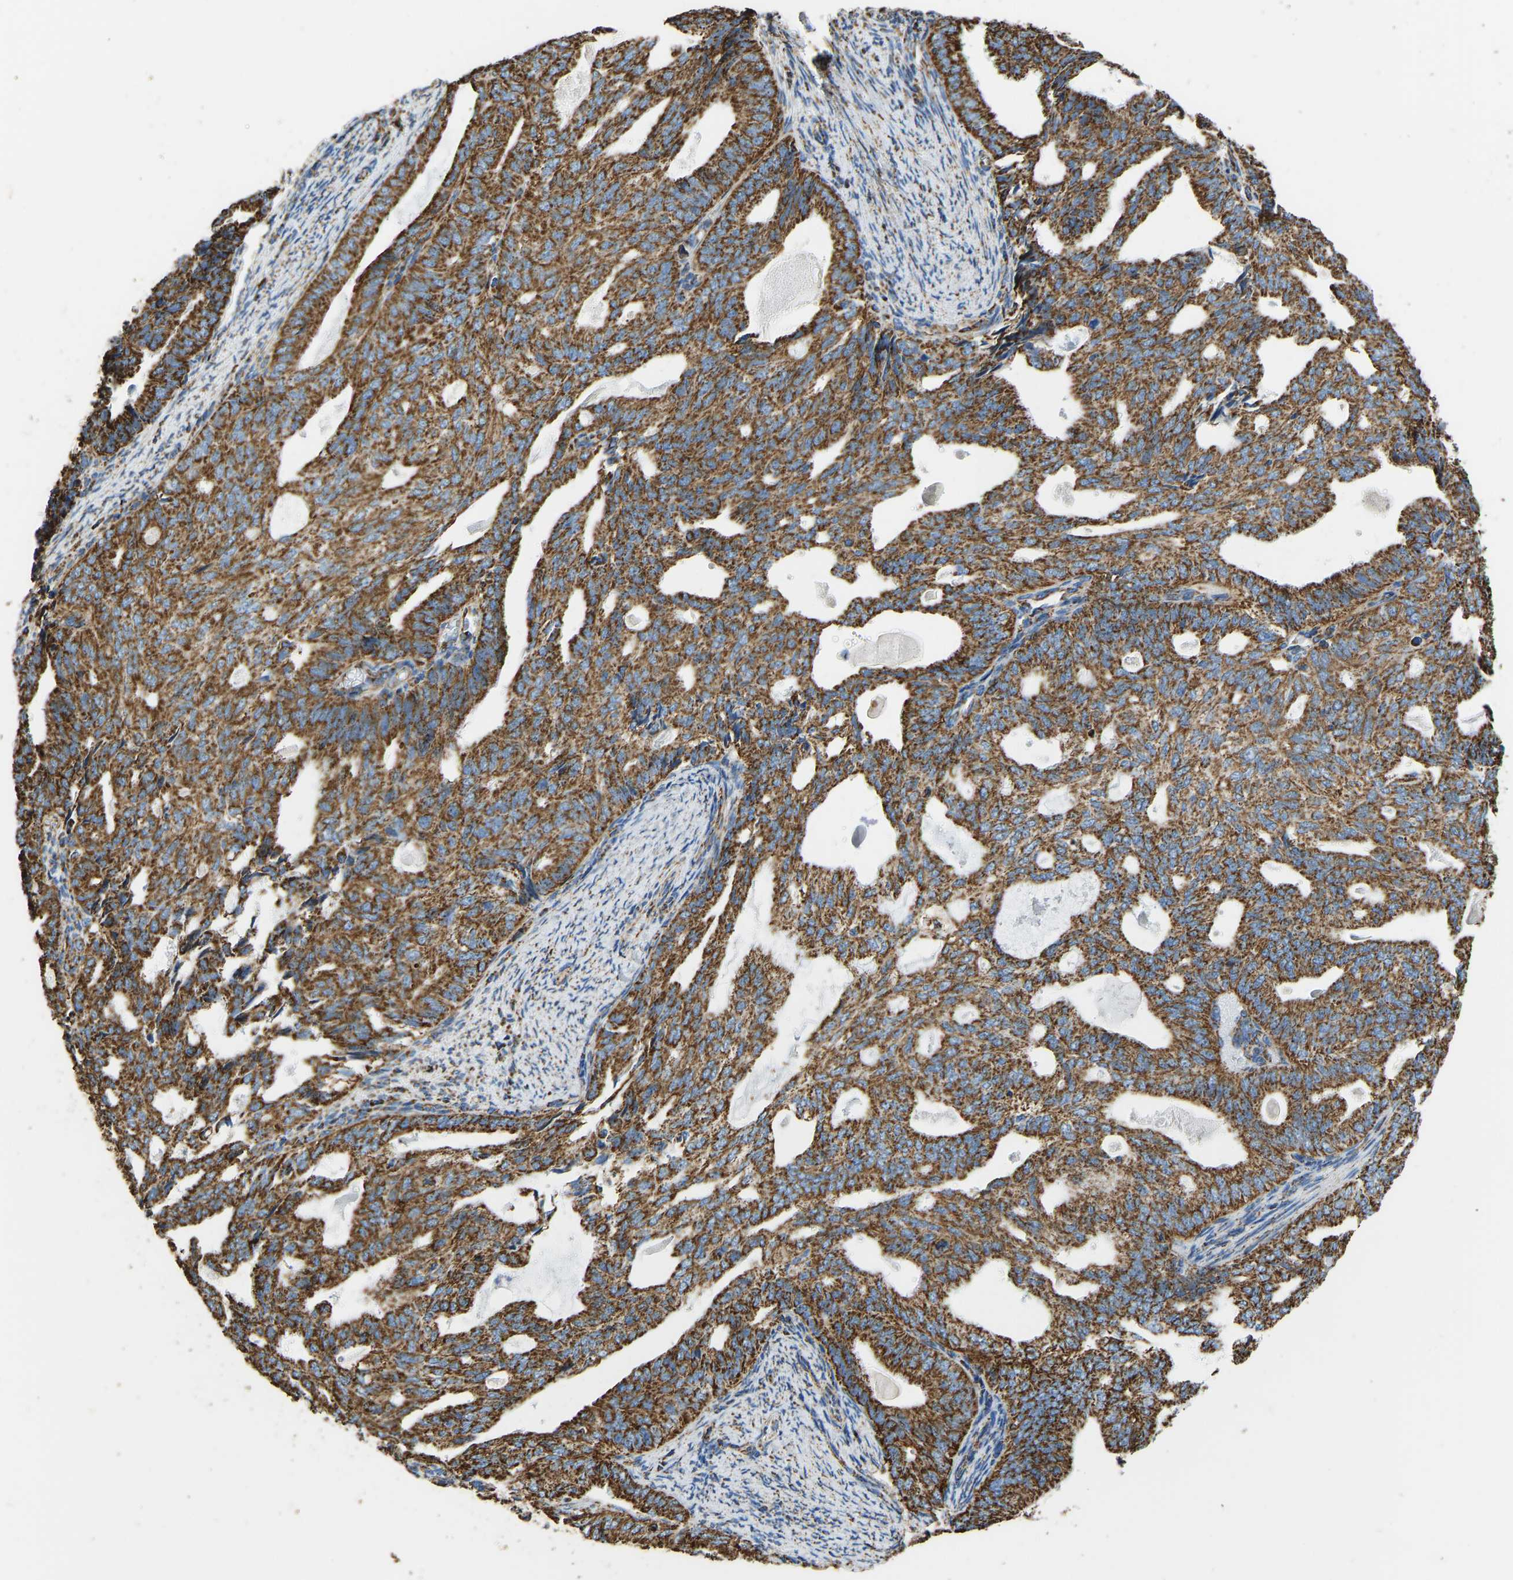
{"staining": {"intensity": "moderate", "quantity": ">75%", "location": "cytoplasmic/membranous"}, "tissue": "endometrial cancer", "cell_type": "Tumor cells", "image_type": "cancer", "snomed": [{"axis": "morphology", "description": "Adenocarcinoma, NOS"}, {"axis": "topography", "description": "Endometrium"}], "caption": "The histopathology image demonstrates a brown stain indicating the presence of a protein in the cytoplasmic/membranous of tumor cells in endometrial cancer (adenocarcinoma).", "gene": "IRX6", "patient": {"sex": "female", "age": 58}}